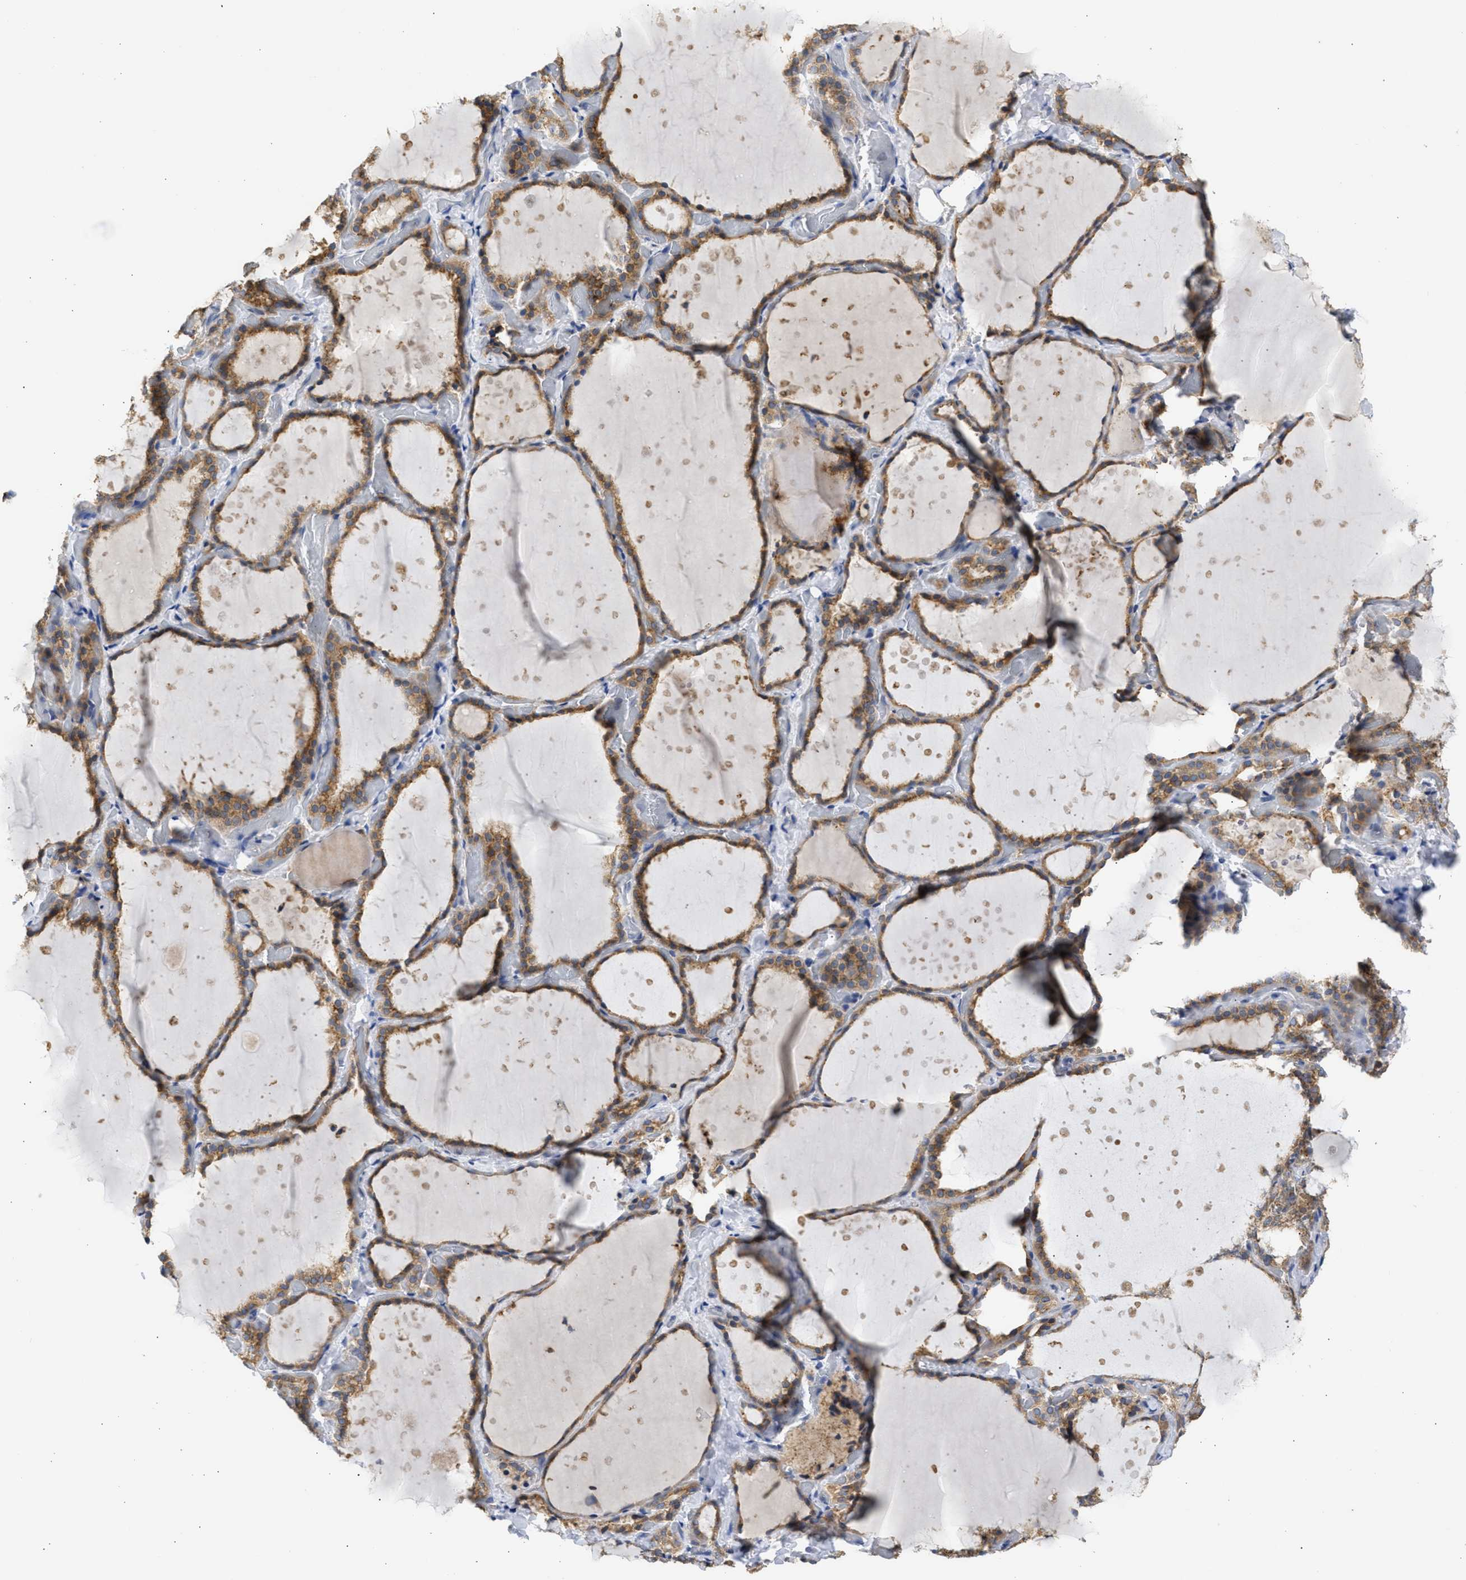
{"staining": {"intensity": "moderate", "quantity": ">75%", "location": "cytoplasmic/membranous"}, "tissue": "thyroid gland", "cell_type": "Glandular cells", "image_type": "normal", "snomed": [{"axis": "morphology", "description": "Normal tissue, NOS"}, {"axis": "topography", "description": "Thyroid gland"}], "caption": "Protein analysis of benign thyroid gland exhibits moderate cytoplasmic/membranous positivity in about >75% of glandular cells.", "gene": "TMED1", "patient": {"sex": "female", "age": 44}}